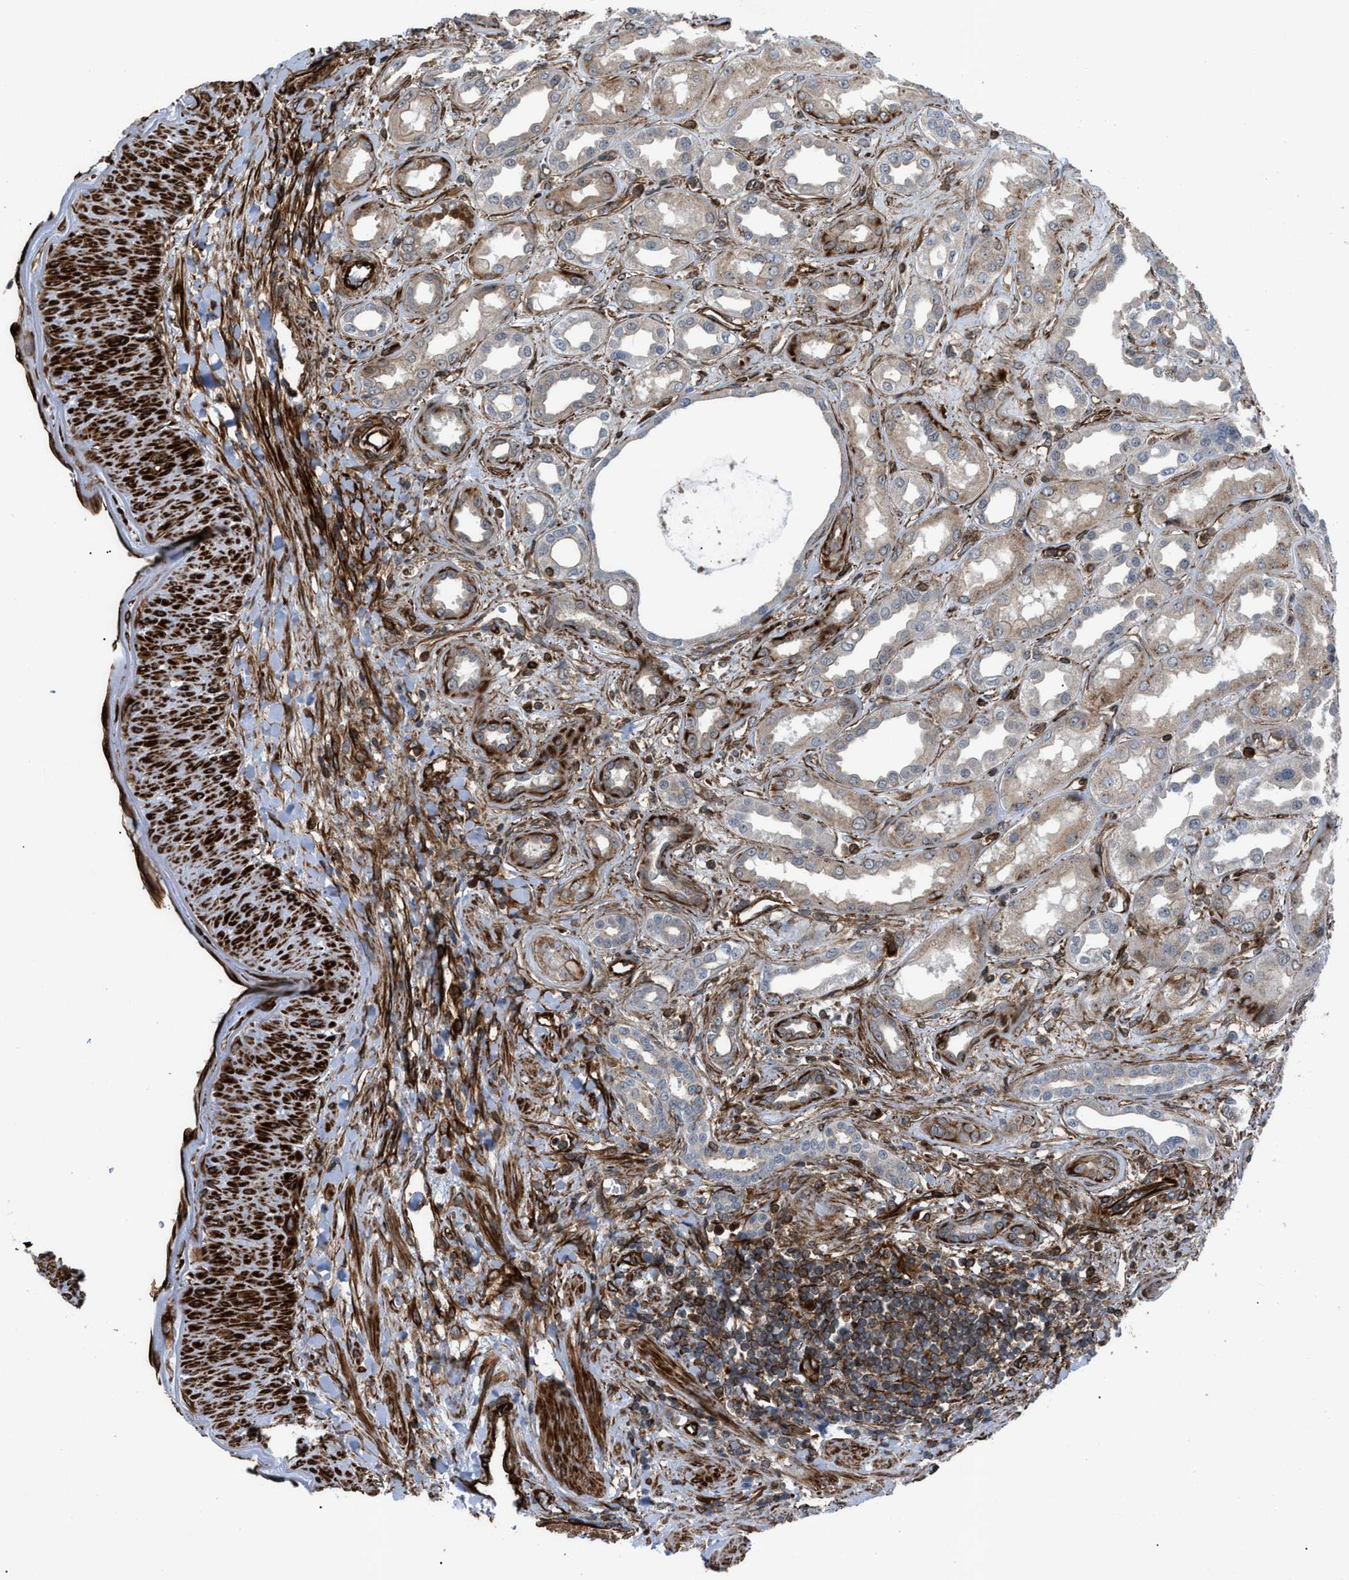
{"staining": {"intensity": "strong", "quantity": ">75%", "location": "cytoplasmic/membranous"}, "tissue": "kidney", "cell_type": "Cells in glomeruli", "image_type": "normal", "snomed": [{"axis": "morphology", "description": "Normal tissue, NOS"}, {"axis": "topography", "description": "Kidney"}], "caption": "Protein staining exhibits strong cytoplasmic/membranous expression in about >75% of cells in glomeruli in benign kidney.", "gene": "PTPRE", "patient": {"sex": "male", "age": 59}}